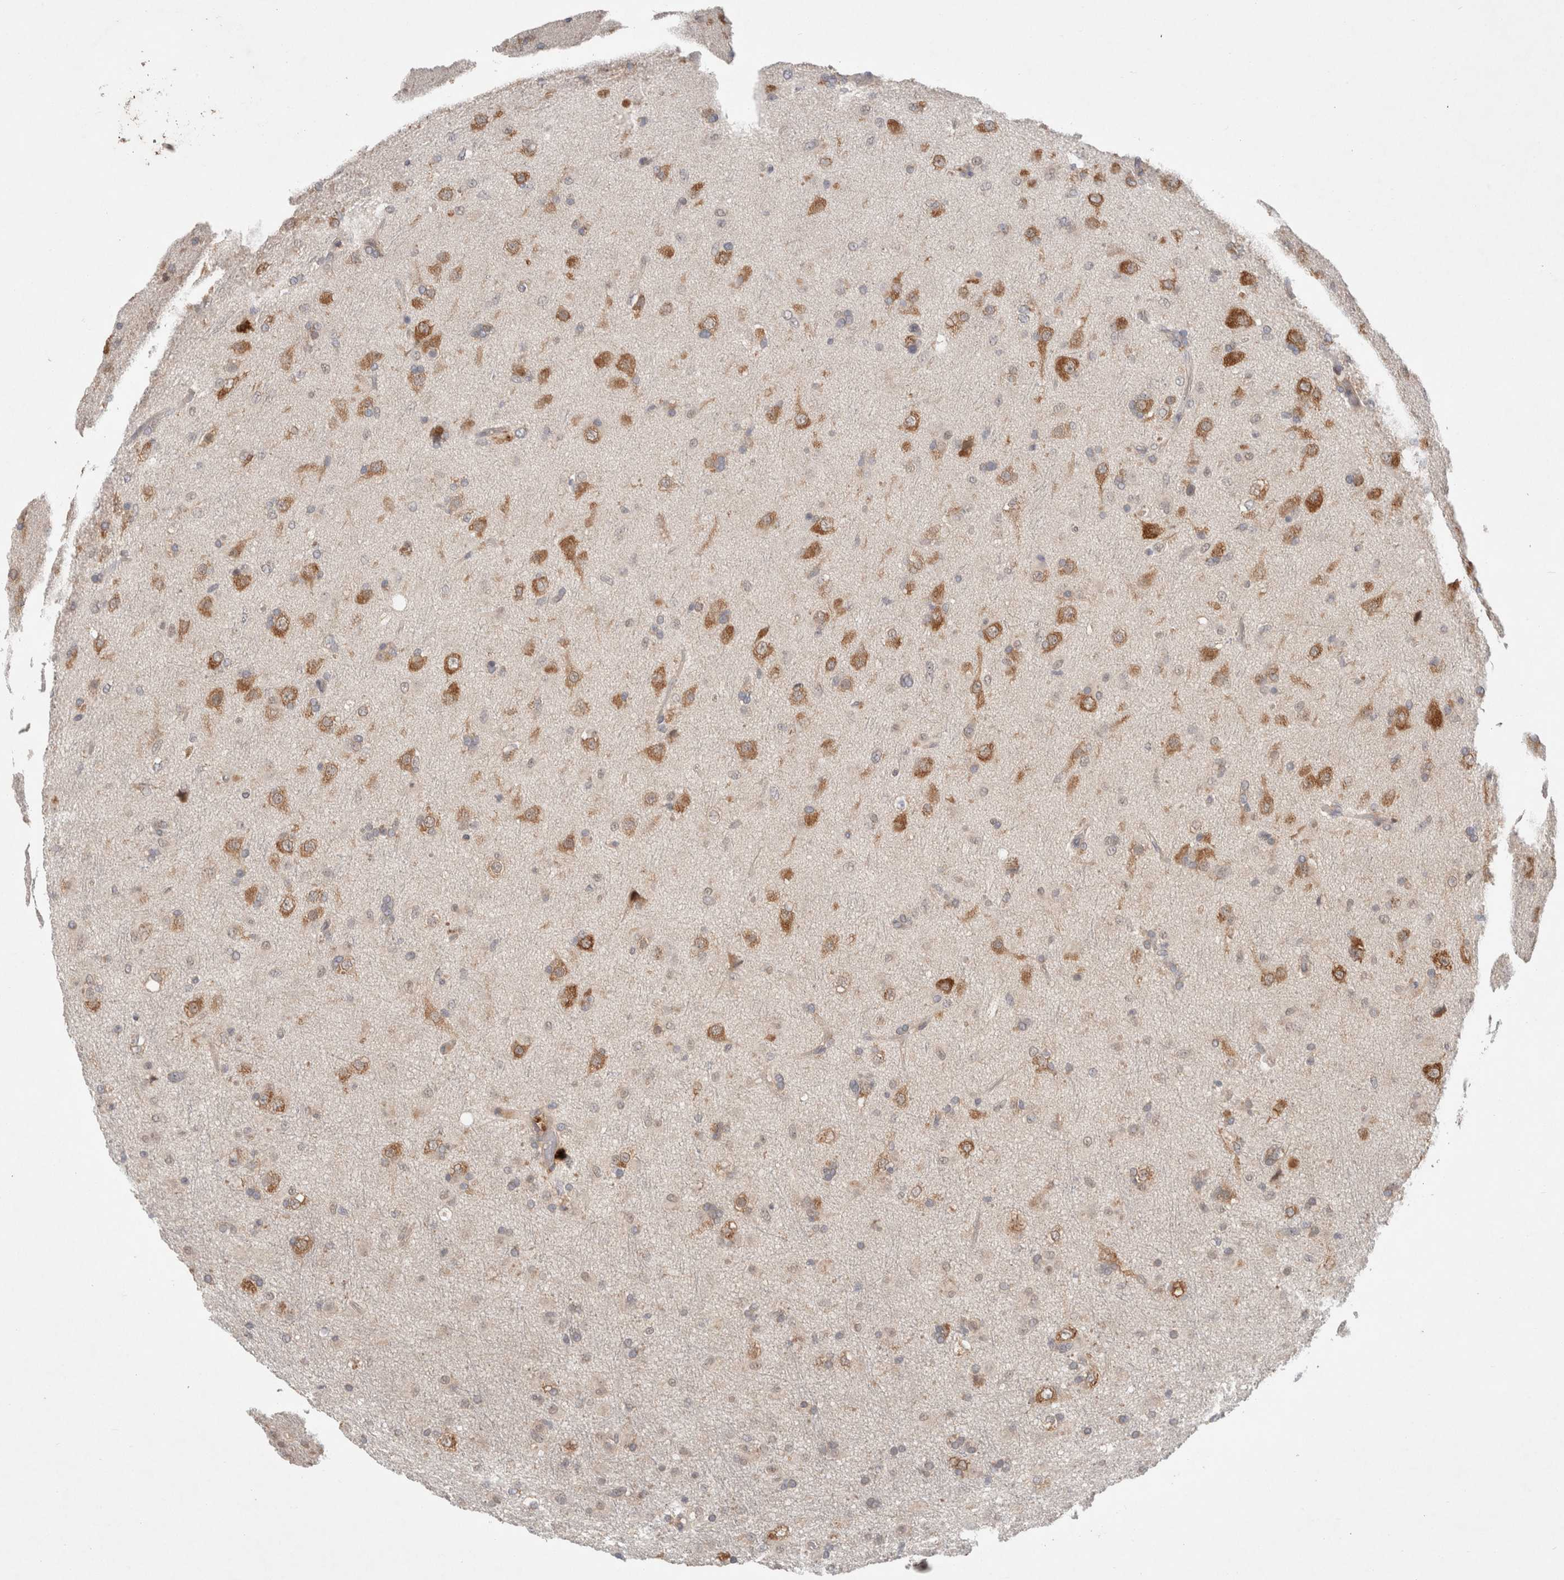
{"staining": {"intensity": "moderate", "quantity": "<25%", "location": "cytoplasmic/membranous"}, "tissue": "glioma", "cell_type": "Tumor cells", "image_type": "cancer", "snomed": [{"axis": "morphology", "description": "Glioma, malignant, Low grade"}, {"axis": "topography", "description": "Brain"}], "caption": "Immunohistochemical staining of human malignant glioma (low-grade) exhibits low levels of moderate cytoplasmic/membranous protein positivity in about <25% of tumor cells.", "gene": "RASAL2", "patient": {"sex": "male", "age": 65}}